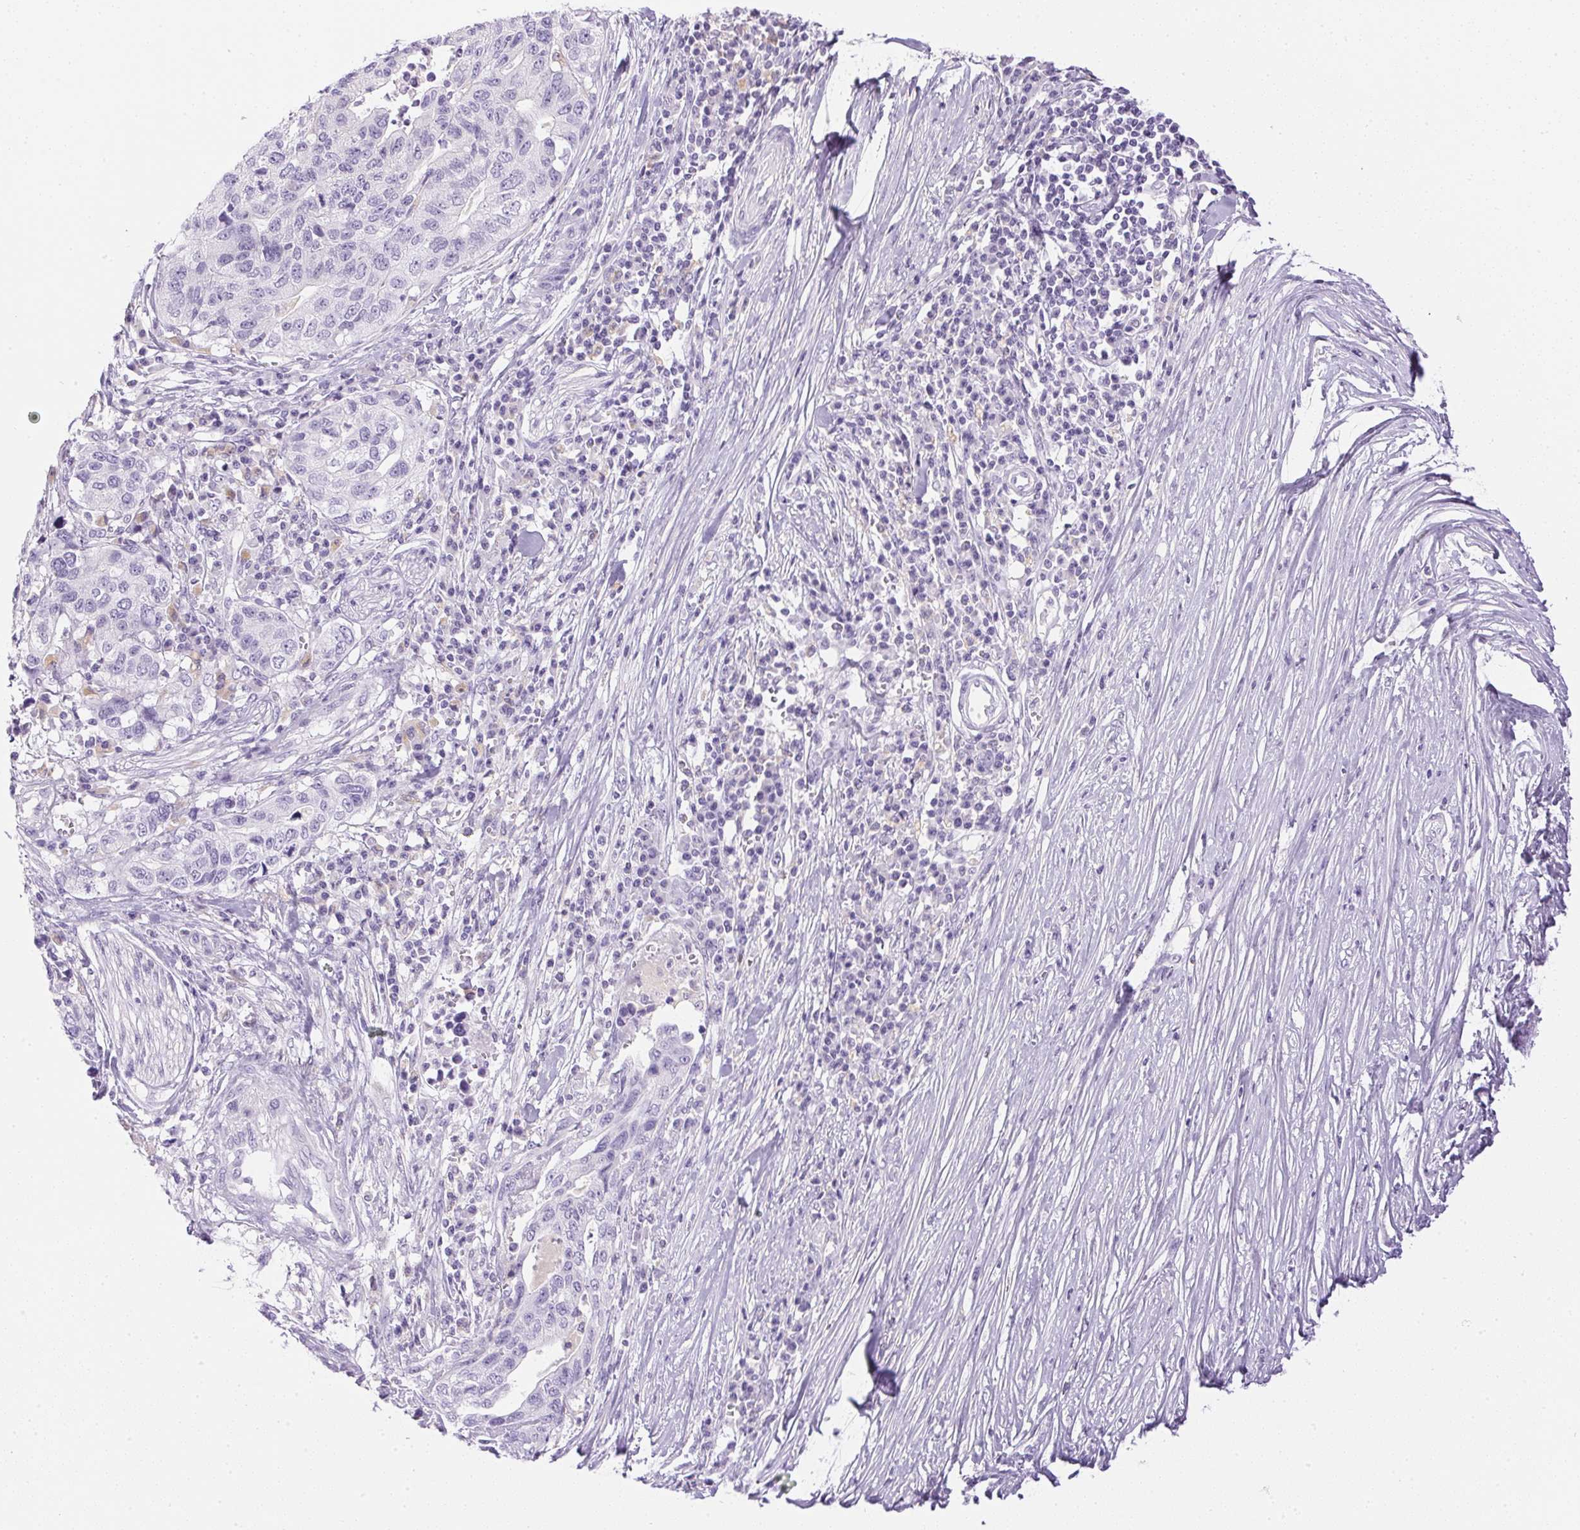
{"staining": {"intensity": "negative", "quantity": "none", "location": "none"}, "tissue": "stomach cancer", "cell_type": "Tumor cells", "image_type": "cancer", "snomed": [{"axis": "morphology", "description": "Adenocarcinoma, NOS"}, {"axis": "topography", "description": "Stomach, upper"}], "caption": "Tumor cells show no significant protein staining in stomach cancer (adenocarcinoma).", "gene": "ATP6V1G3", "patient": {"sex": "female", "age": 67}}